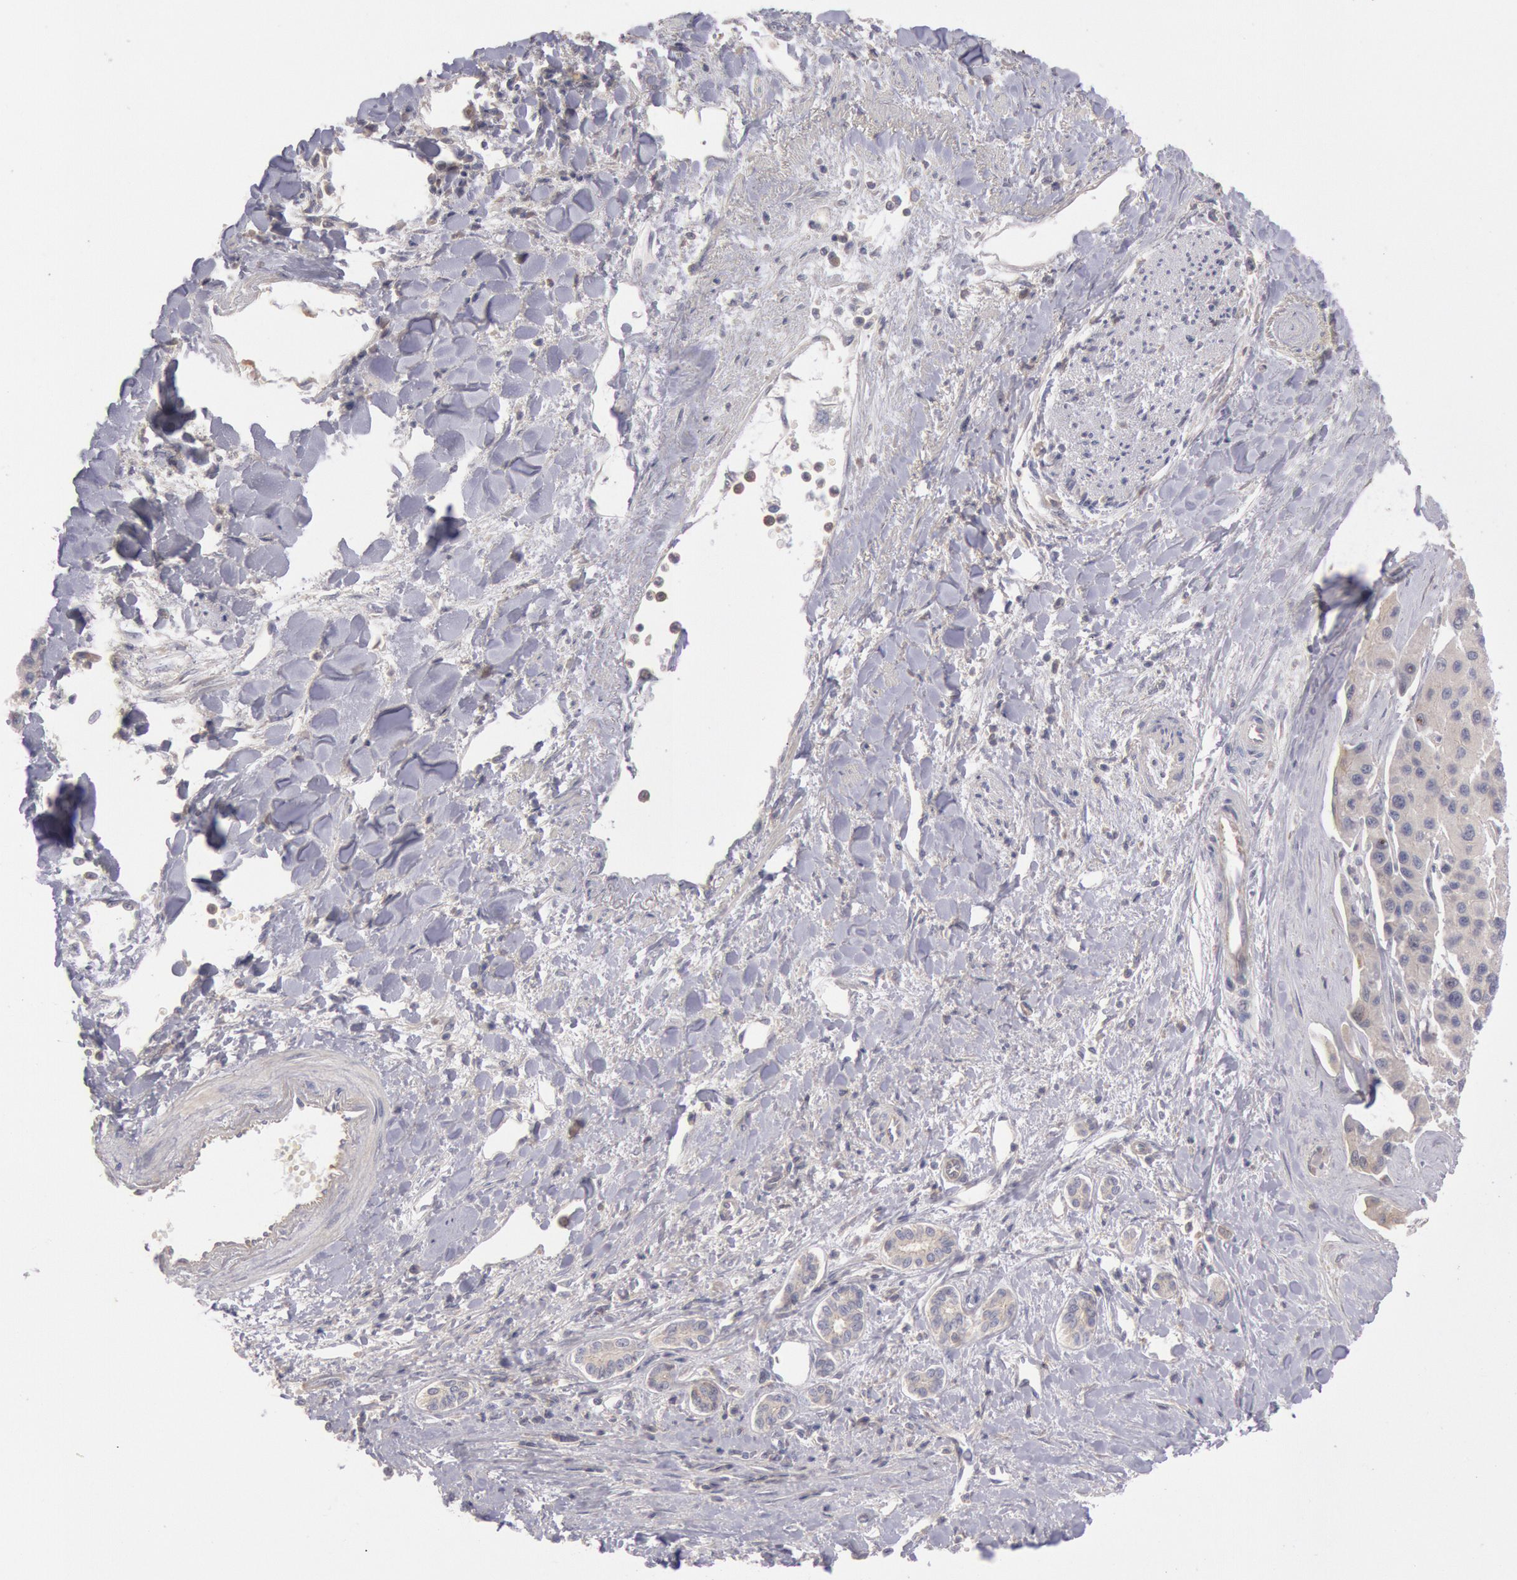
{"staining": {"intensity": "negative", "quantity": "none", "location": "none"}, "tissue": "liver cancer", "cell_type": "Tumor cells", "image_type": "cancer", "snomed": [{"axis": "morphology", "description": "Carcinoma, Hepatocellular, NOS"}, {"axis": "topography", "description": "Liver"}], "caption": "Human hepatocellular carcinoma (liver) stained for a protein using IHC reveals no staining in tumor cells.", "gene": "PIK3R1", "patient": {"sex": "female", "age": 85}}